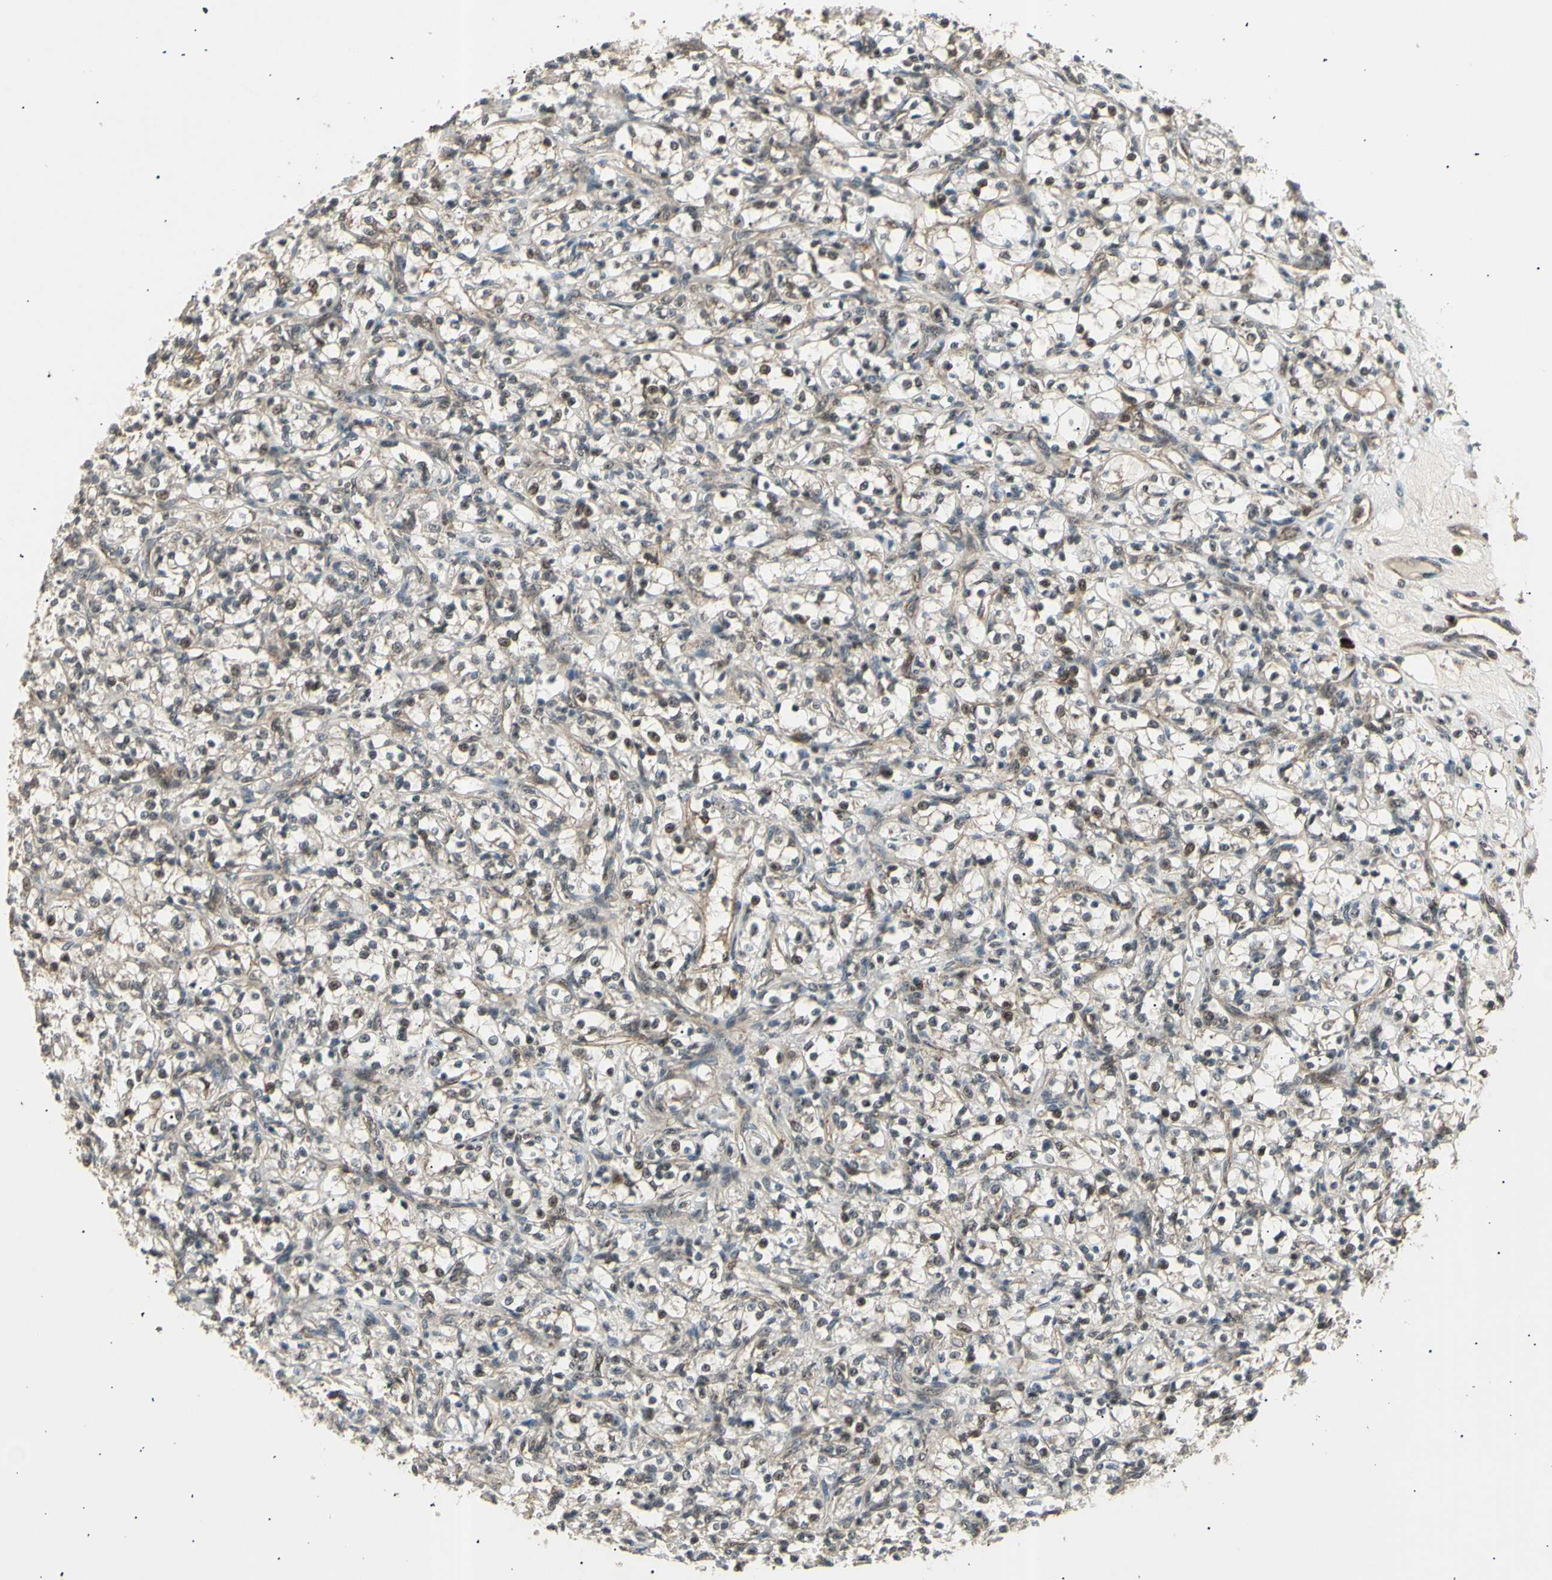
{"staining": {"intensity": "weak", "quantity": "25%-75%", "location": "cytoplasmic/membranous,nuclear"}, "tissue": "renal cancer", "cell_type": "Tumor cells", "image_type": "cancer", "snomed": [{"axis": "morphology", "description": "Adenocarcinoma, NOS"}, {"axis": "topography", "description": "Kidney"}], "caption": "A photomicrograph of human renal adenocarcinoma stained for a protein shows weak cytoplasmic/membranous and nuclear brown staining in tumor cells.", "gene": "NUAK2", "patient": {"sex": "female", "age": 69}}